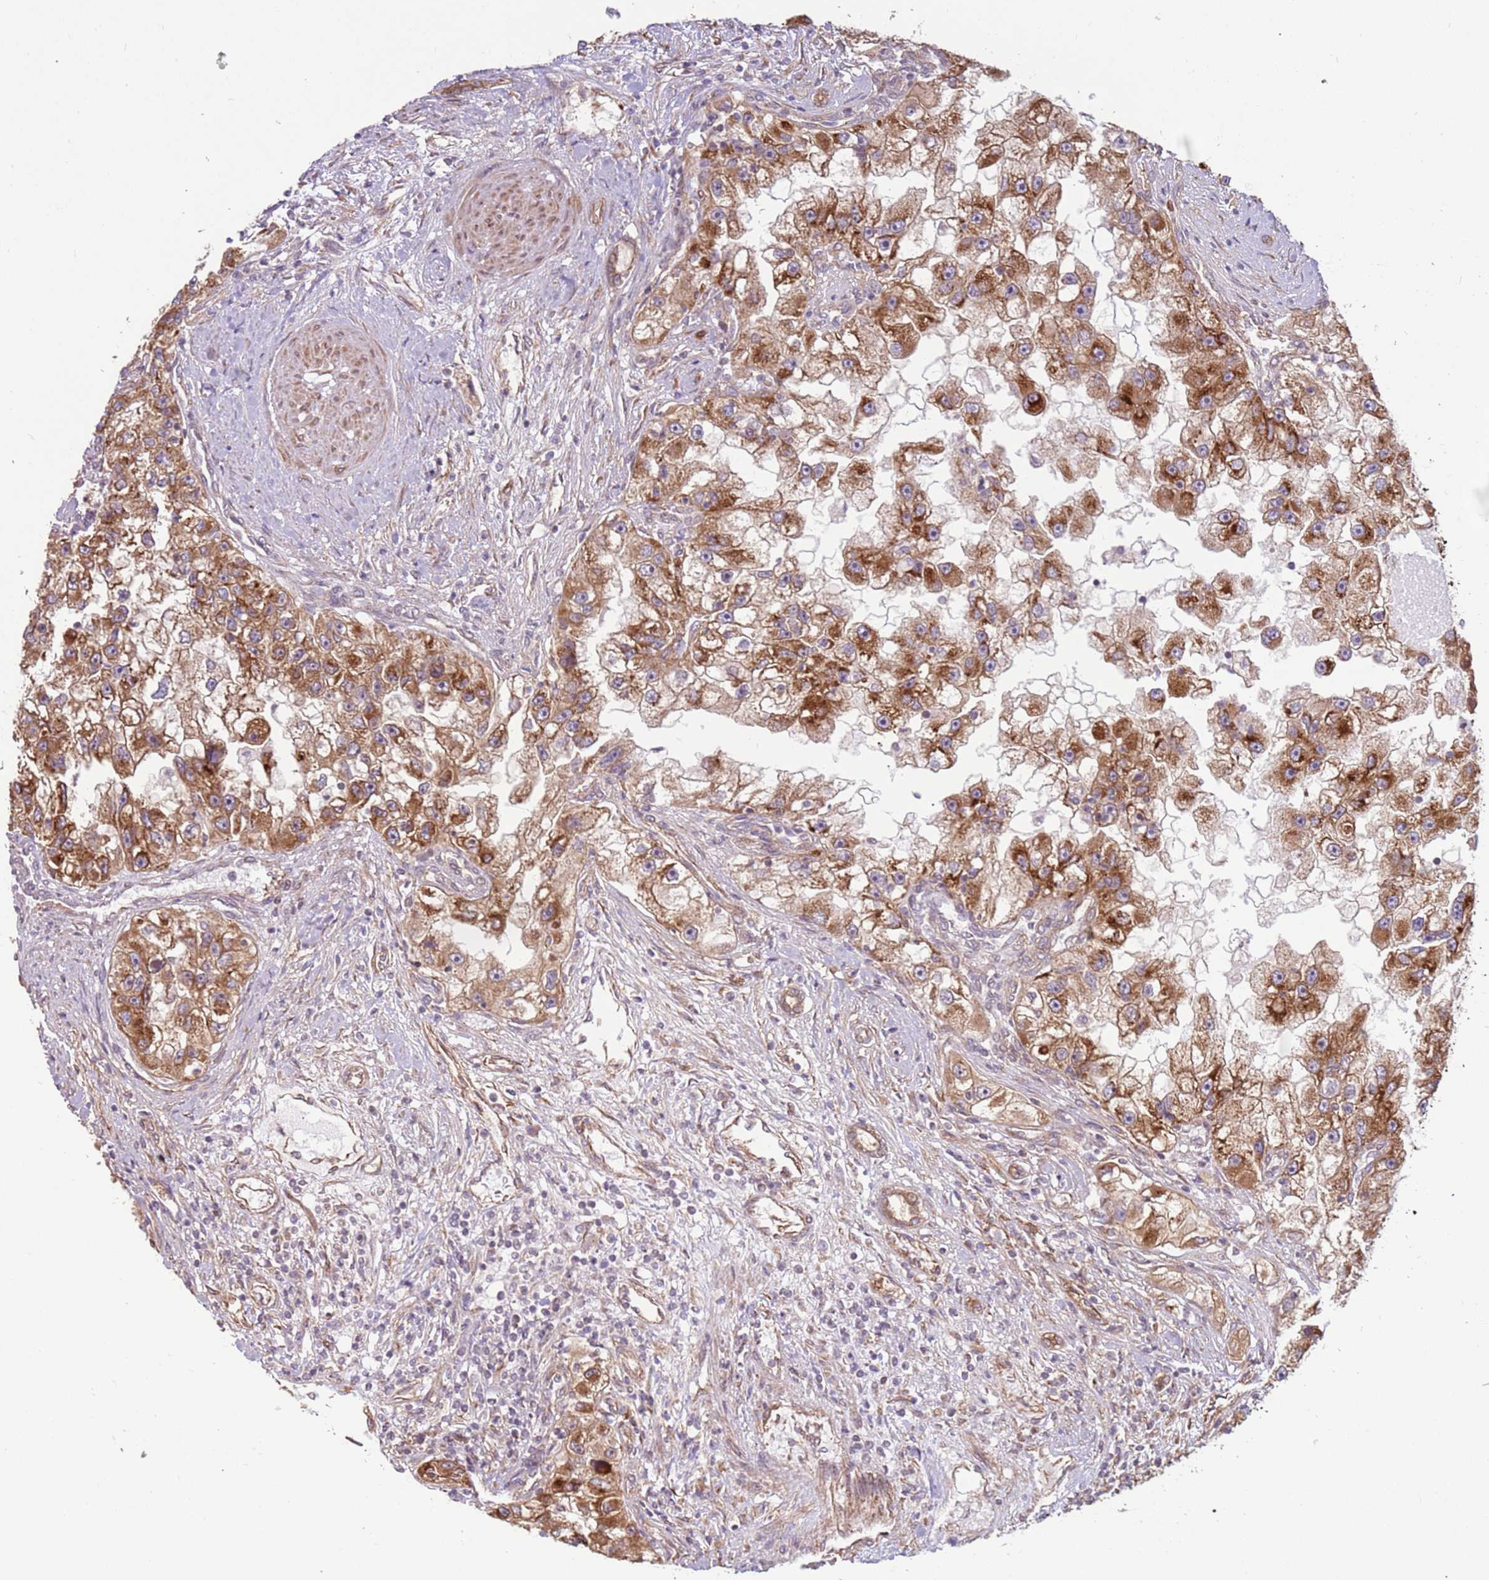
{"staining": {"intensity": "moderate", "quantity": ">75%", "location": "cytoplasmic/membranous"}, "tissue": "renal cancer", "cell_type": "Tumor cells", "image_type": "cancer", "snomed": [{"axis": "morphology", "description": "Adenocarcinoma, NOS"}, {"axis": "topography", "description": "Kidney"}], "caption": "Immunohistochemical staining of human renal cancer (adenocarcinoma) reveals medium levels of moderate cytoplasmic/membranous positivity in about >75% of tumor cells. (brown staining indicates protein expression, while blue staining denotes nuclei).", "gene": "DCAF4", "patient": {"sex": "male", "age": 63}}